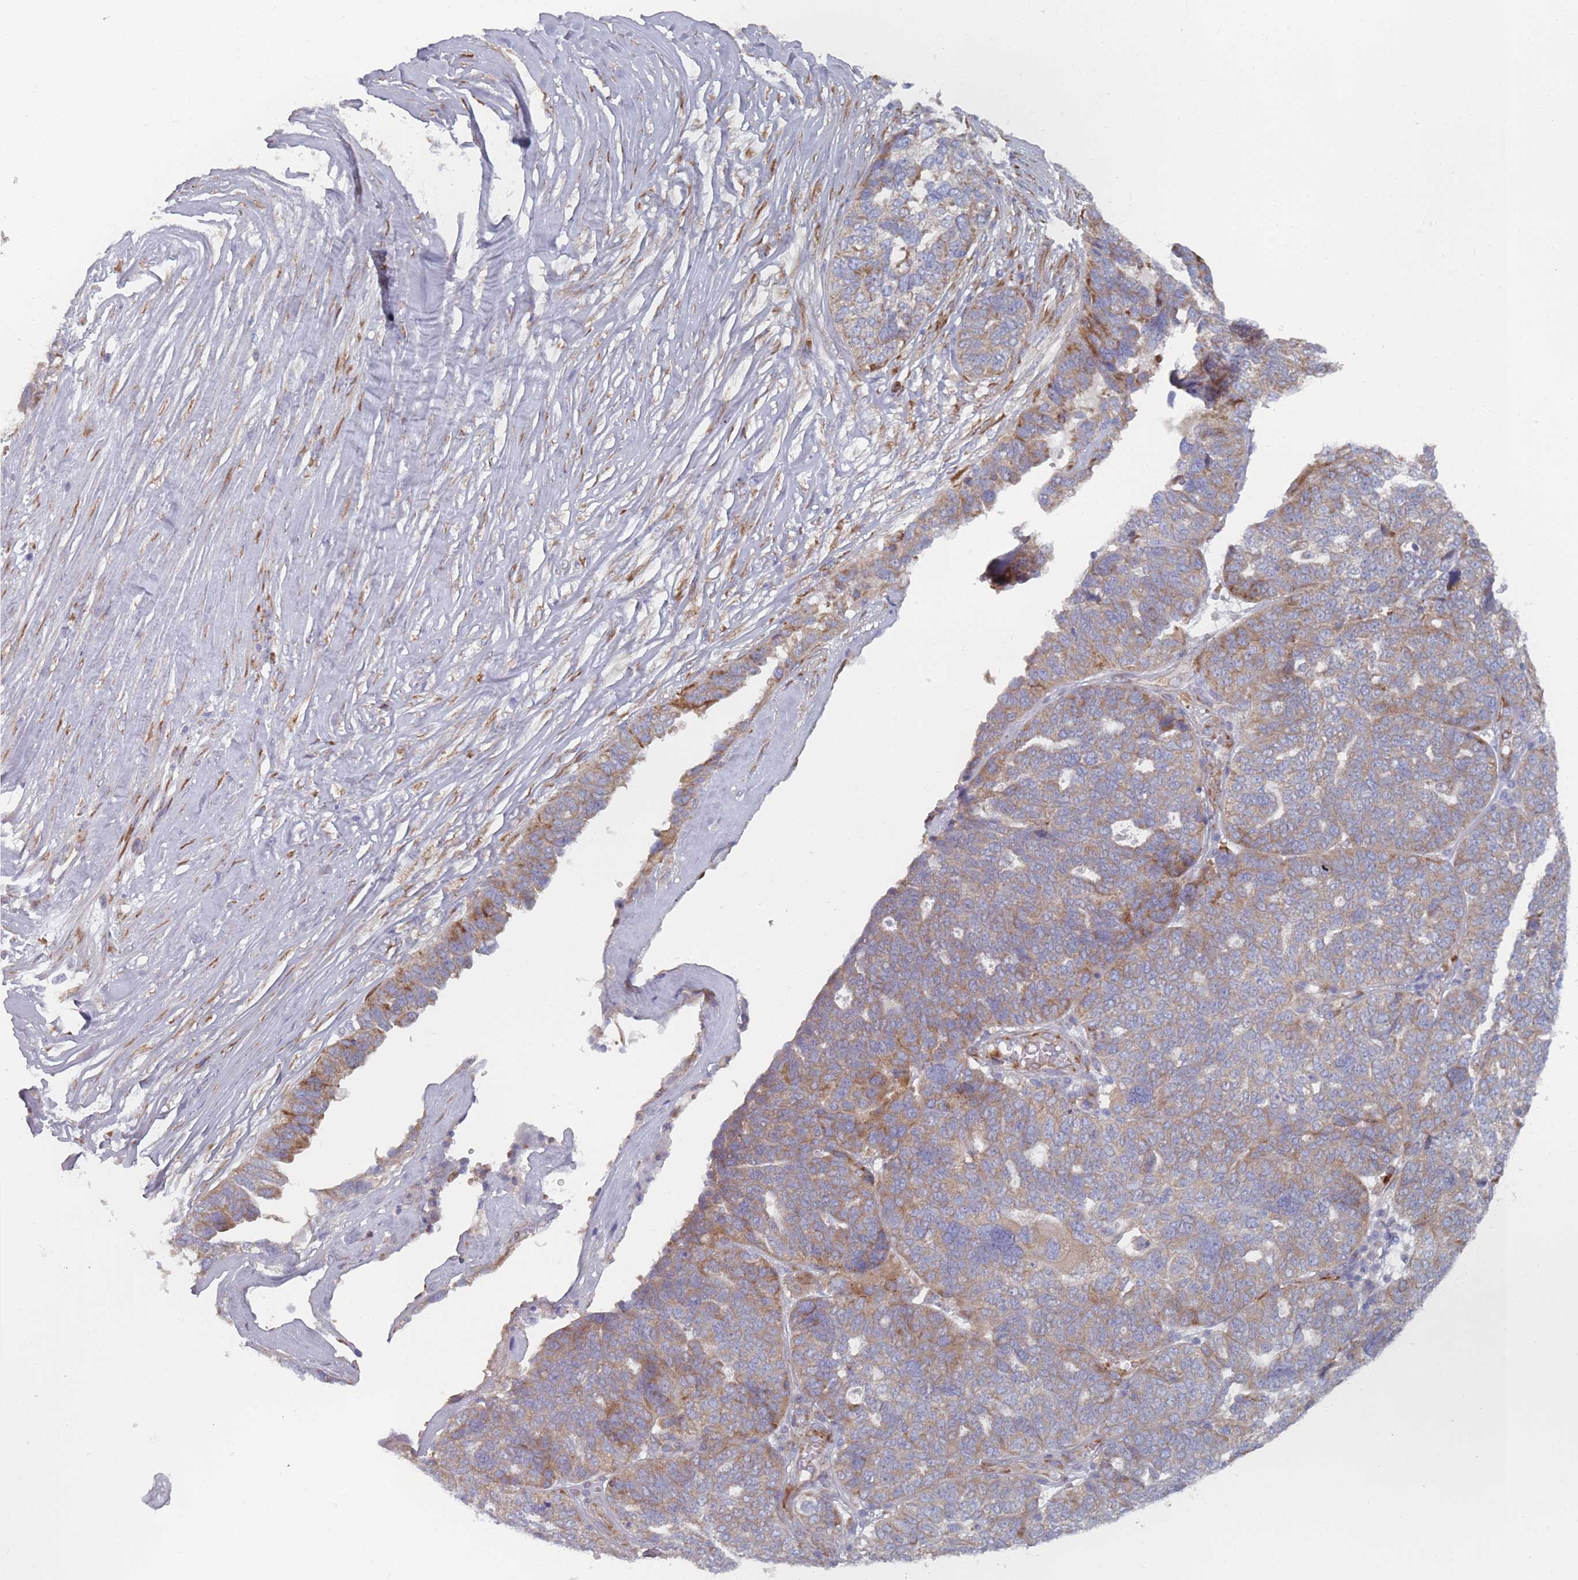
{"staining": {"intensity": "moderate", "quantity": "25%-75%", "location": "cytoplasmic/membranous"}, "tissue": "ovarian cancer", "cell_type": "Tumor cells", "image_type": "cancer", "snomed": [{"axis": "morphology", "description": "Cystadenocarcinoma, serous, NOS"}, {"axis": "topography", "description": "Ovary"}], "caption": "A high-resolution micrograph shows immunohistochemistry staining of ovarian cancer (serous cystadenocarcinoma), which displays moderate cytoplasmic/membranous positivity in about 25%-75% of tumor cells.", "gene": "CACNG5", "patient": {"sex": "female", "age": 59}}